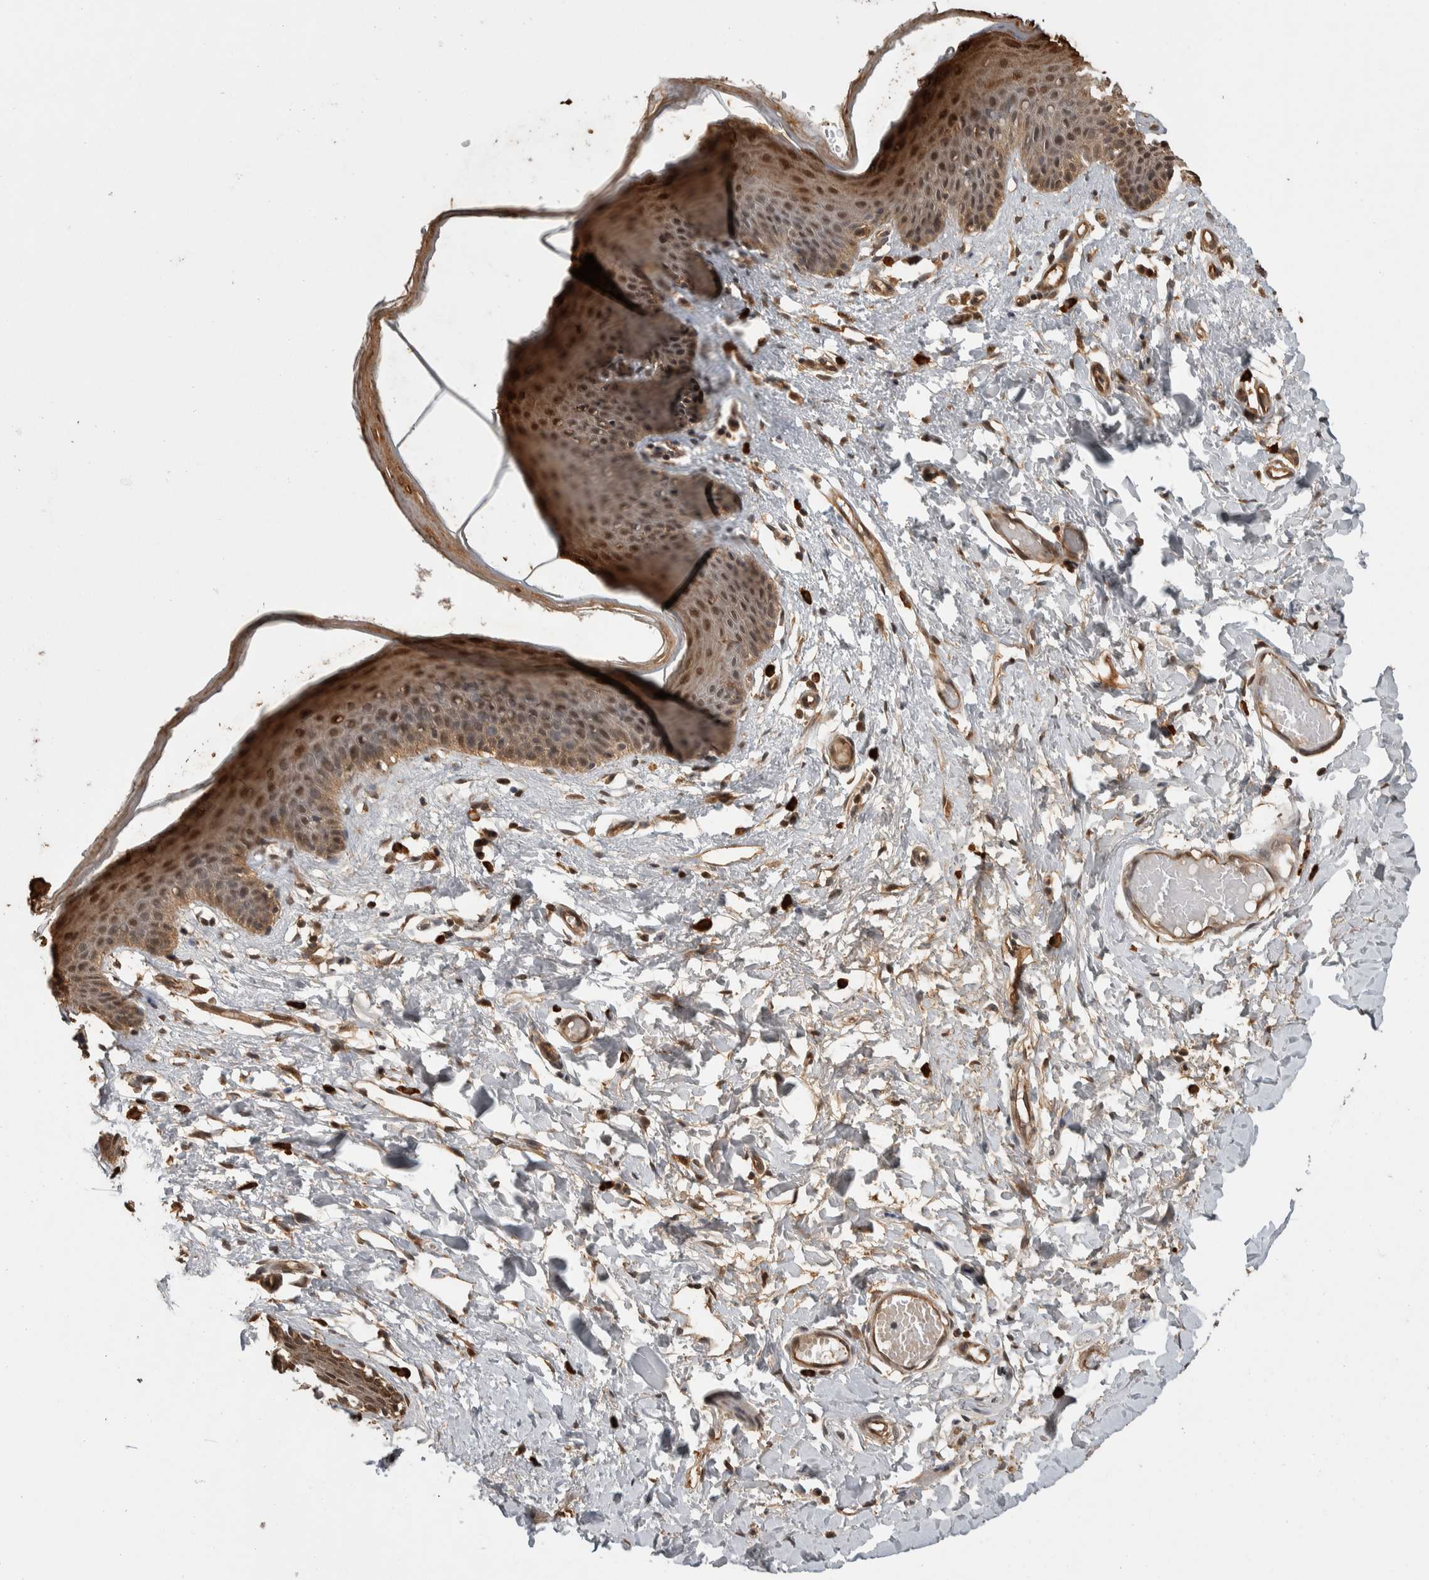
{"staining": {"intensity": "moderate", "quantity": ">75%", "location": "cytoplasmic/membranous,nuclear"}, "tissue": "skin", "cell_type": "Epidermal cells", "image_type": "normal", "snomed": [{"axis": "morphology", "description": "Normal tissue, NOS"}, {"axis": "topography", "description": "Vulva"}], "caption": "Brown immunohistochemical staining in unremarkable human skin reveals moderate cytoplasmic/membranous,nuclear staining in about >75% of epidermal cells. (Brightfield microscopy of DAB IHC at high magnification).", "gene": "ZNF592", "patient": {"sex": "female", "age": 66}}